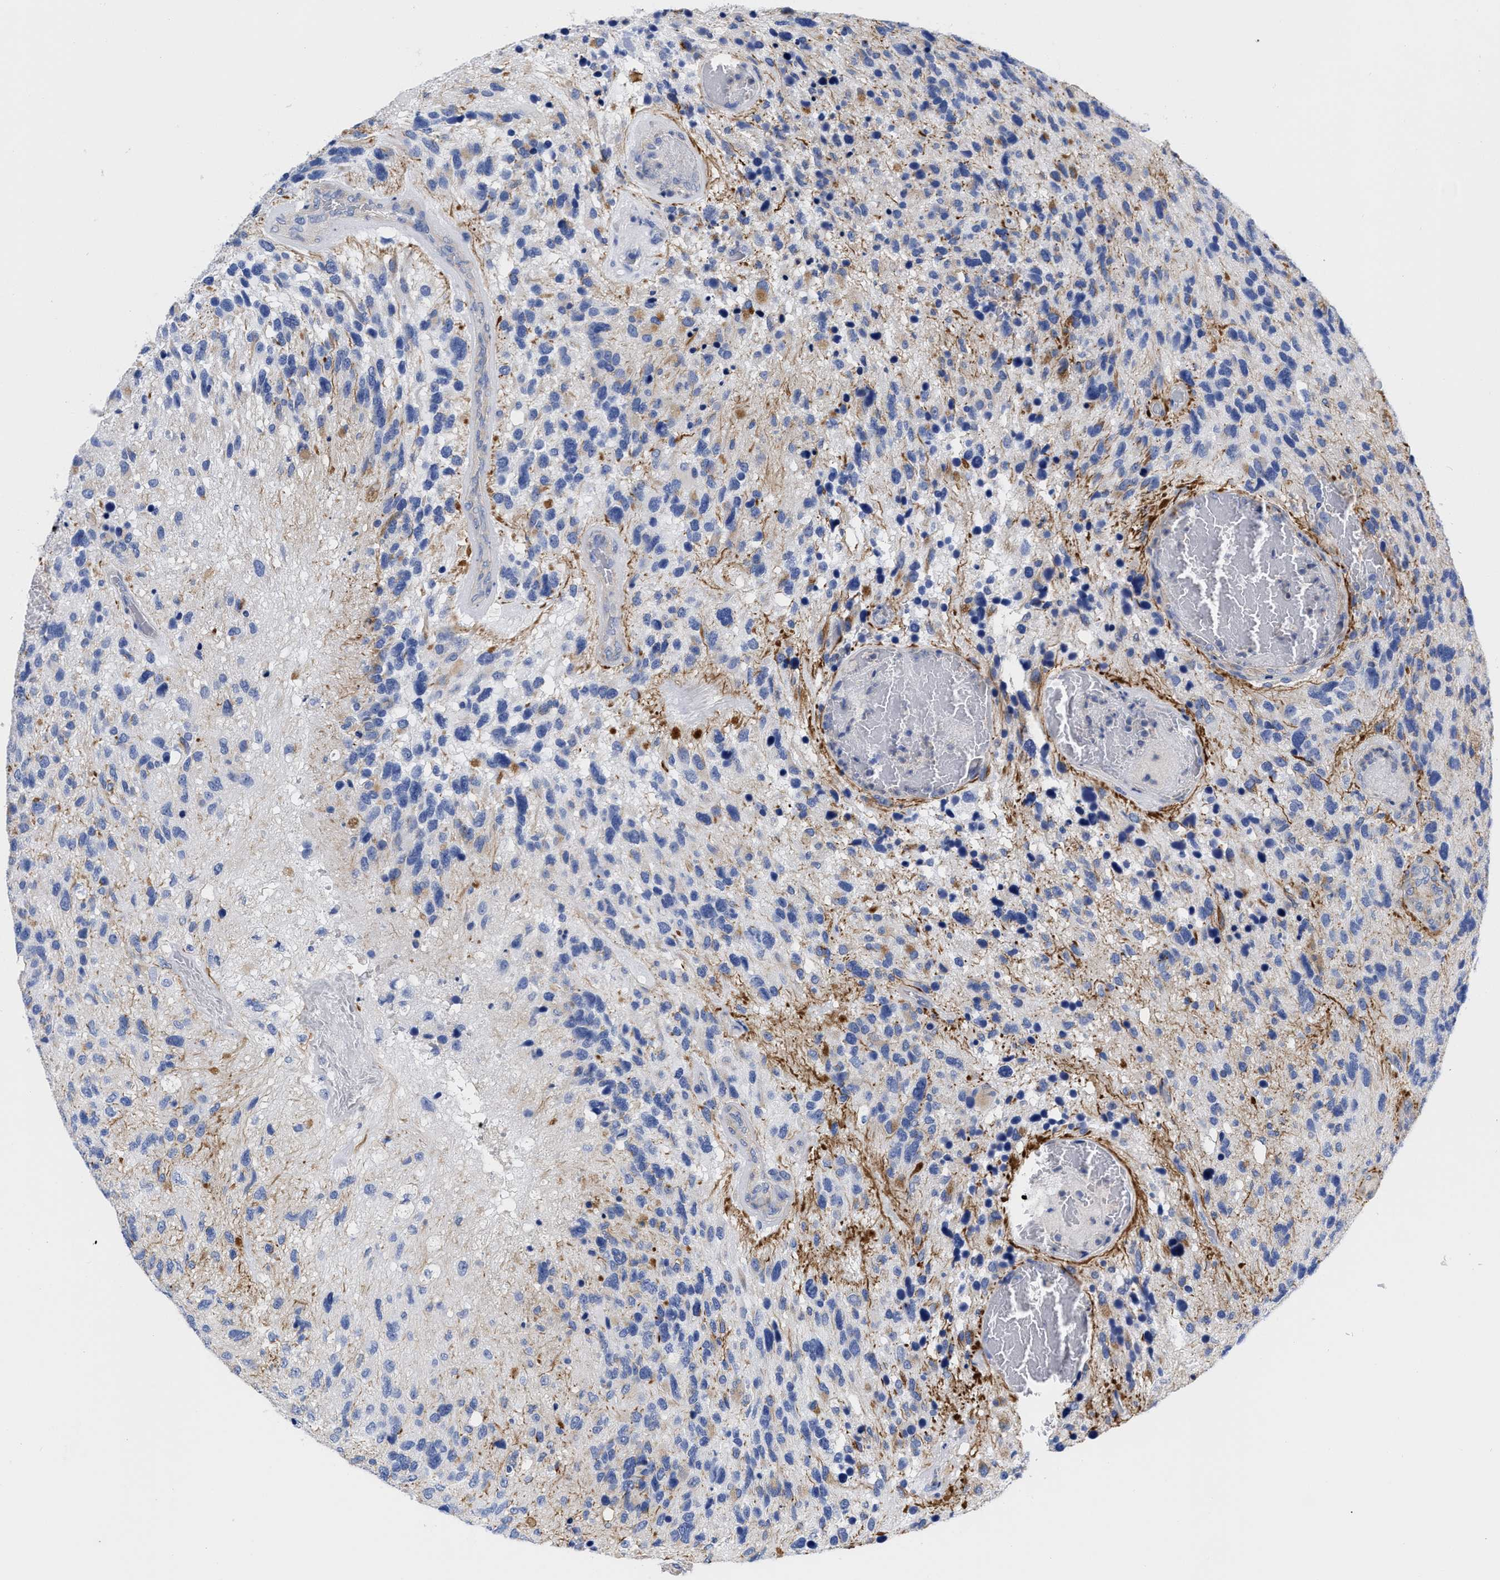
{"staining": {"intensity": "negative", "quantity": "none", "location": "none"}, "tissue": "glioma", "cell_type": "Tumor cells", "image_type": "cancer", "snomed": [{"axis": "morphology", "description": "Glioma, malignant, High grade"}, {"axis": "topography", "description": "Brain"}], "caption": "Immunohistochemistry (IHC) of human glioma displays no positivity in tumor cells. (Stains: DAB immunohistochemistry (IHC) with hematoxylin counter stain, Microscopy: brightfield microscopy at high magnification).", "gene": "IRAG2", "patient": {"sex": "female", "age": 58}}